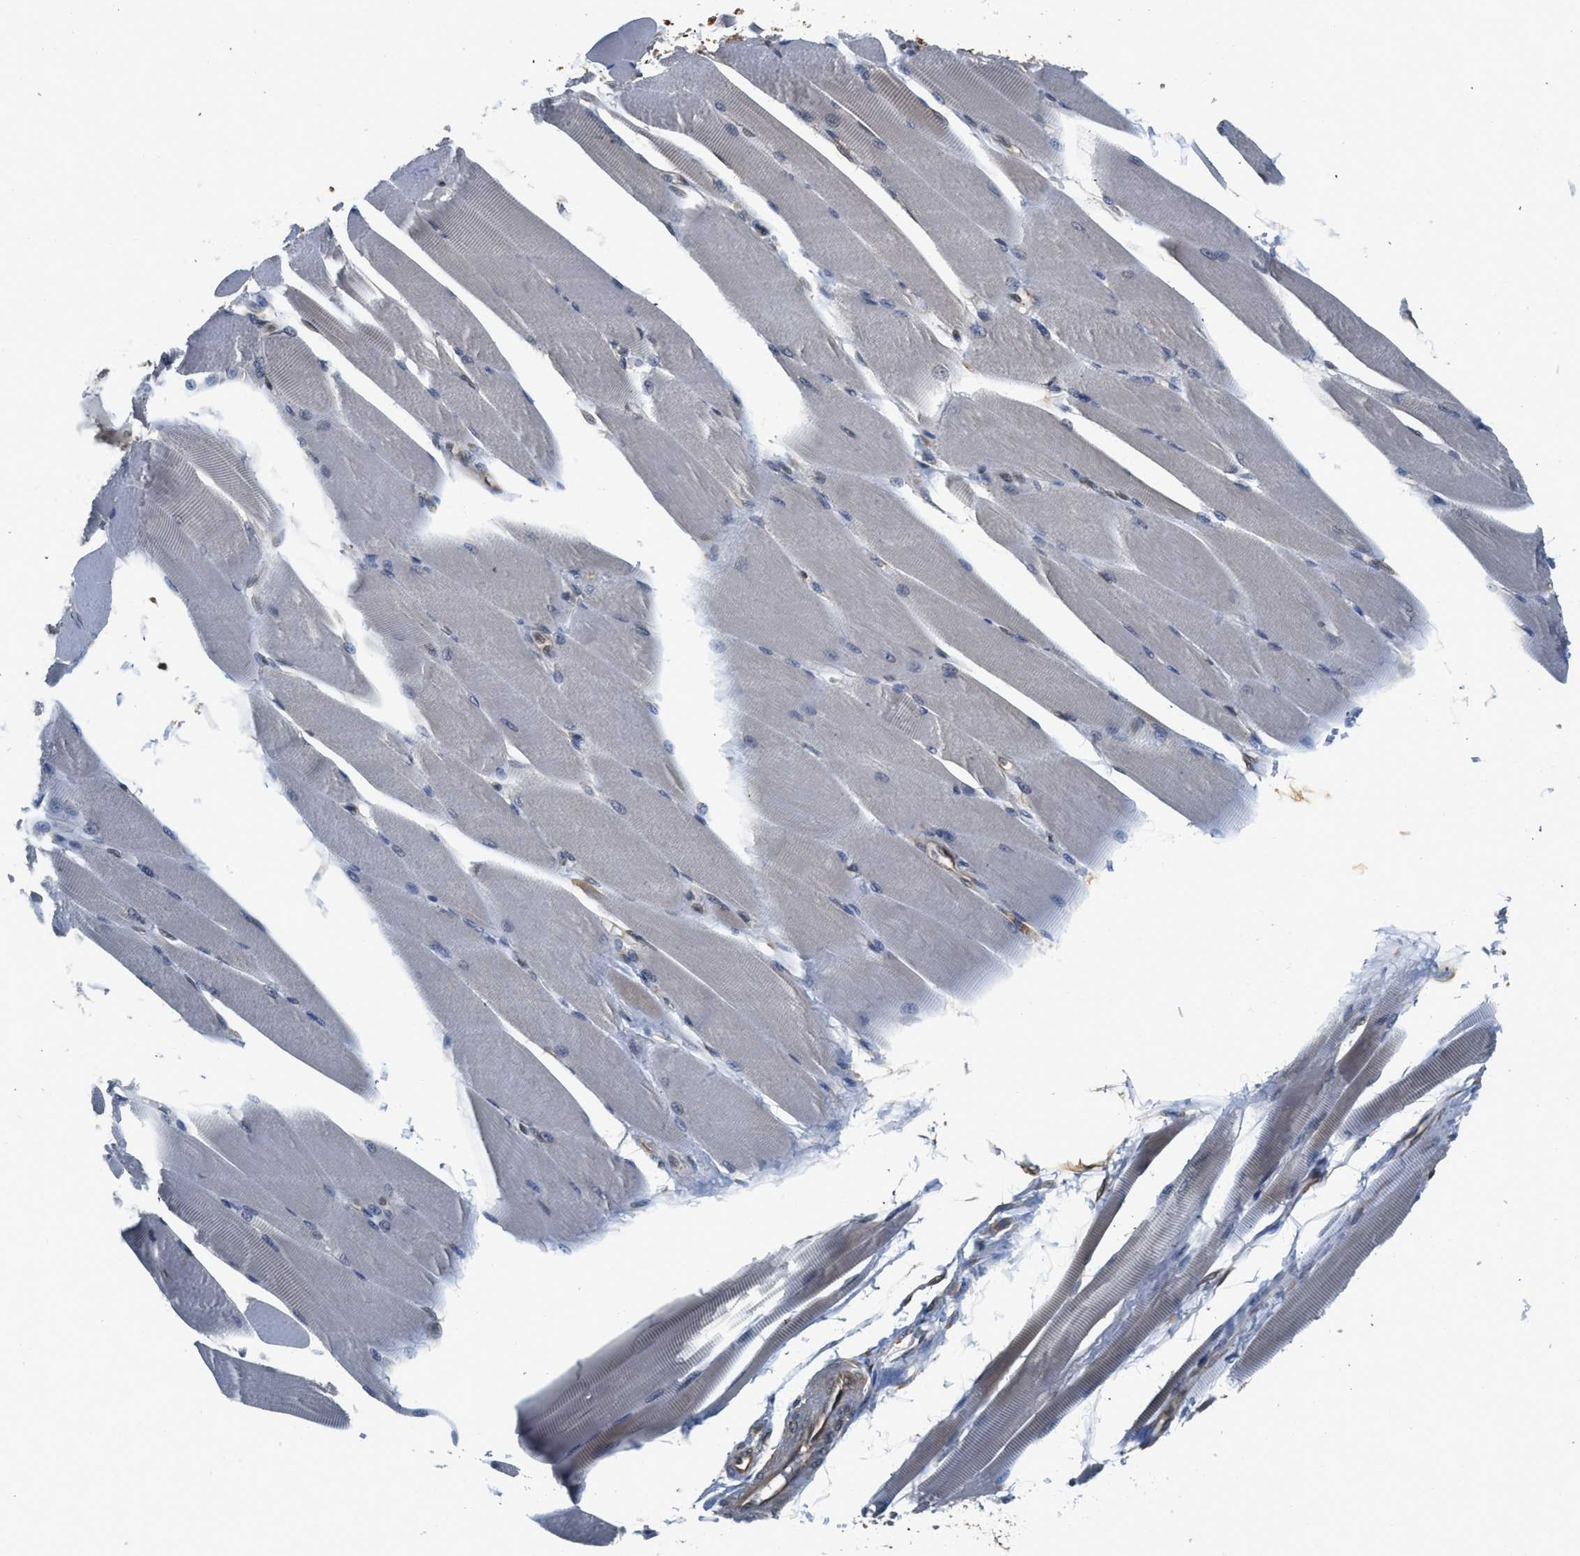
{"staining": {"intensity": "weak", "quantity": "<25%", "location": "cytoplasmic/membranous"}, "tissue": "skeletal muscle", "cell_type": "Myocytes", "image_type": "normal", "snomed": [{"axis": "morphology", "description": "Normal tissue, NOS"}, {"axis": "topography", "description": "Skeletal muscle"}, {"axis": "topography", "description": "Peripheral nerve tissue"}], "caption": "Immunohistochemistry (IHC) histopathology image of unremarkable skeletal muscle stained for a protein (brown), which shows no expression in myocytes.", "gene": "BCAP31", "patient": {"sex": "female", "age": 84}}